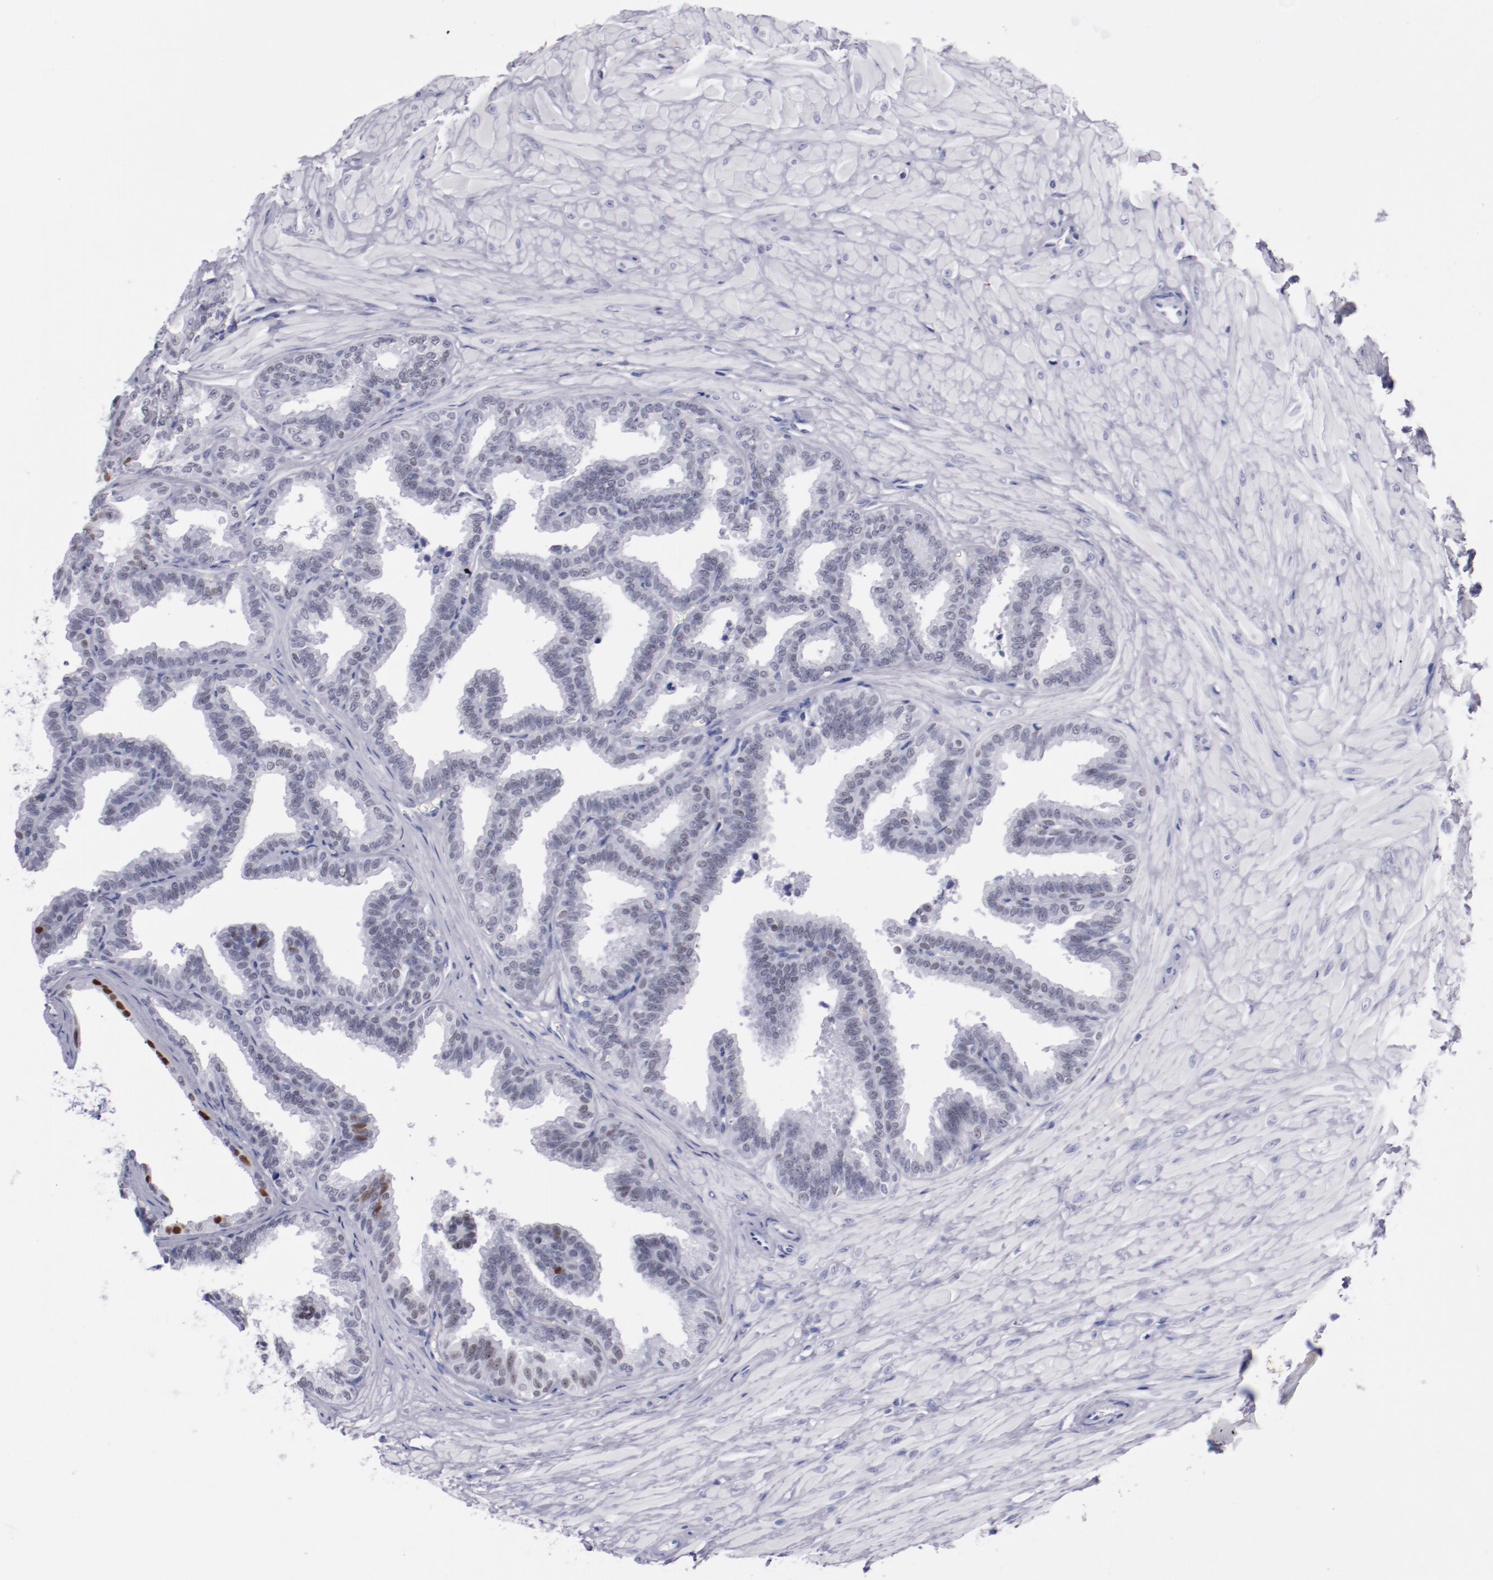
{"staining": {"intensity": "weak", "quantity": "<25%", "location": "nuclear"}, "tissue": "seminal vesicle", "cell_type": "Glandular cells", "image_type": "normal", "snomed": [{"axis": "morphology", "description": "Normal tissue, NOS"}, {"axis": "topography", "description": "Seminal veicle"}], "caption": "Immunohistochemistry micrograph of unremarkable seminal vesicle: seminal vesicle stained with DAB reveals no significant protein staining in glandular cells.", "gene": "HNF1B", "patient": {"sex": "male", "age": 26}}